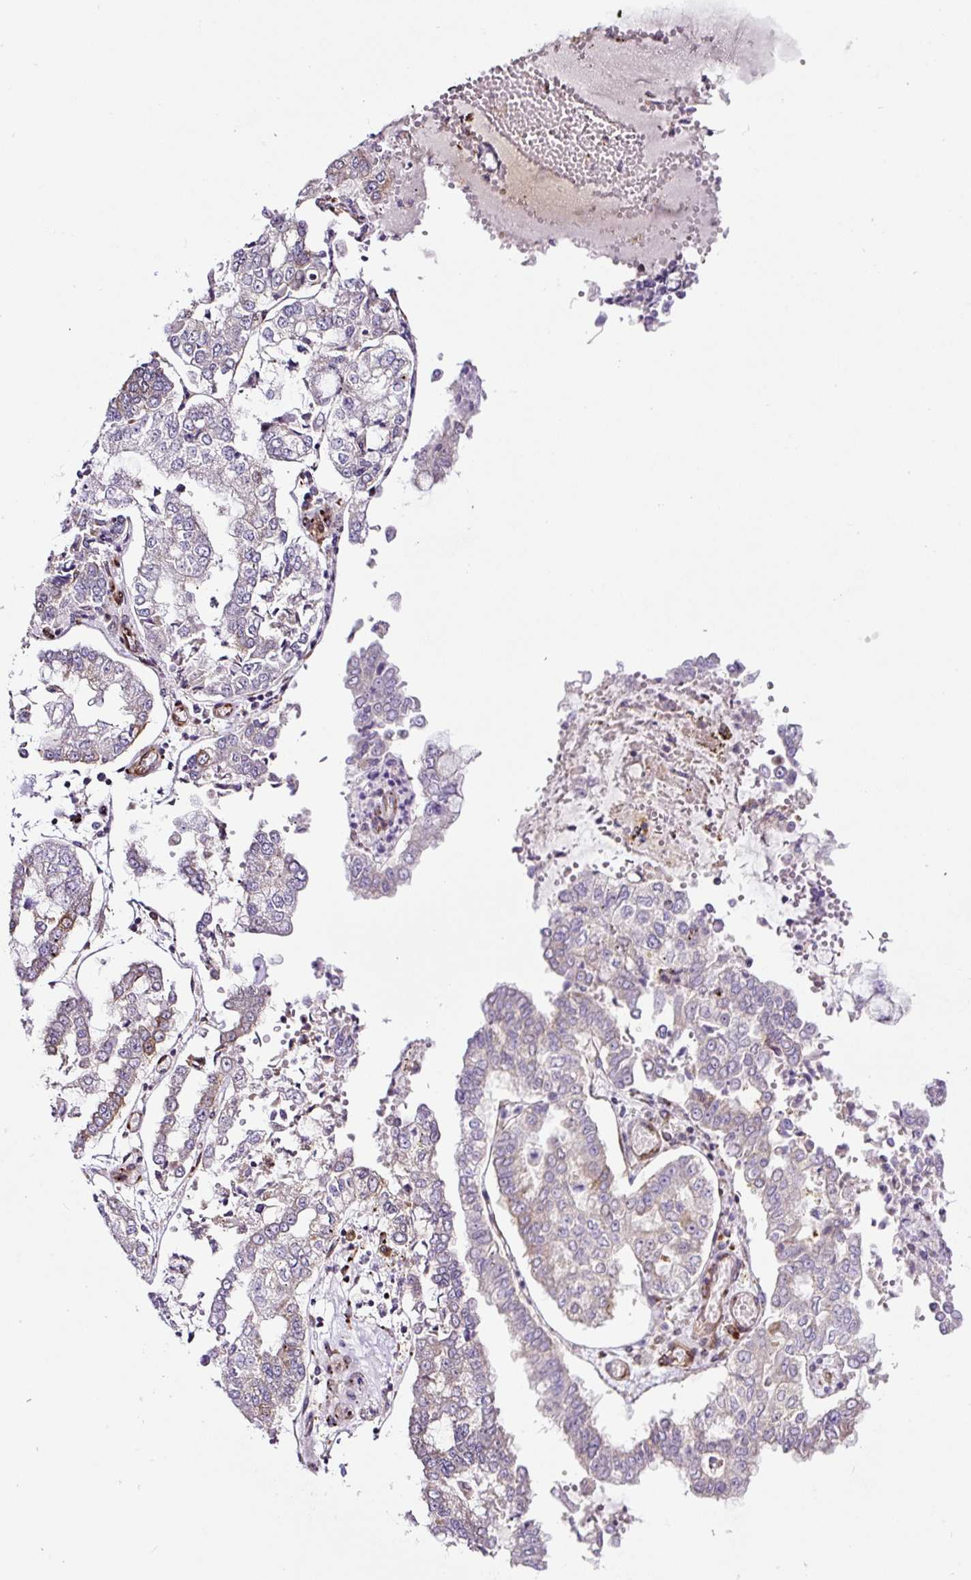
{"staining": {"intensity": "moderate", "quantity": "<25%", "location": "cytoplasmic/membranous"}, "tissue": "stomach cancer", "cell_type": "Tumor cells", "image_type": "cancer", "snomed": [{"axis": "morphology", "description": "Adenocarcinoma, NOS"}, {"axis": "topography", "description": "Stomach"}], "caption": "Human stomach cancer (adenocarcinoma) stained for a protein (brown) displays moderate cytoplasmic/membranous positive positivity in approximately <25% of tumor cells.", "gene": "KDM4E", "patient": {"sex": "male", "age": 76}}